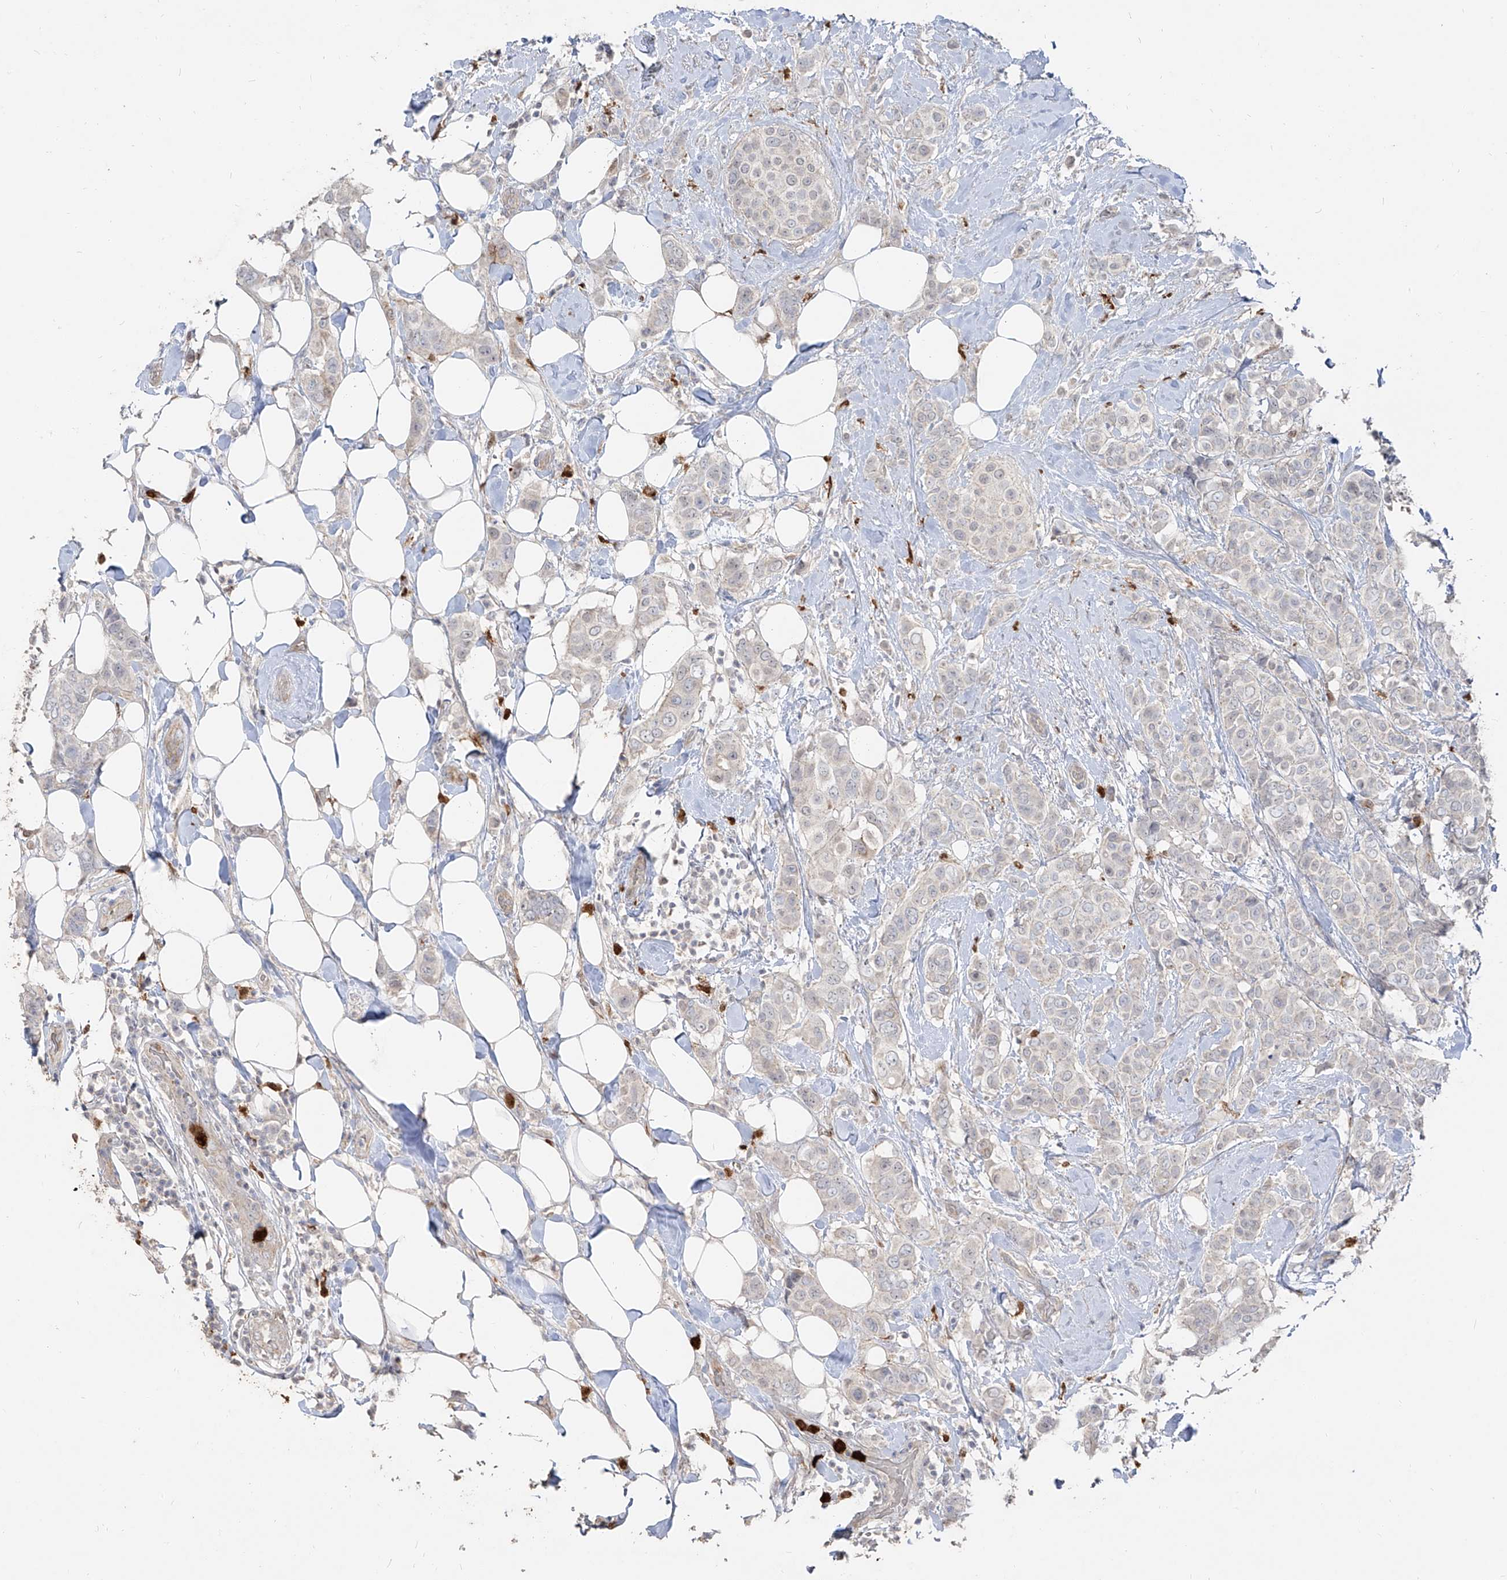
{"staining": {"intensity": "negative", "quantity": "none", "location": "none"}, "tissue": "breast cancer", "cell_type": "Tumor cells", "image_type": "cancer", "snomed": [{"axis": "morphology", "description": "Lobular carcinoma"}, {"axis": "topography", "description": "Breast"}], "caption": "High power microscopy micrograph of an immunohistochemistry photomicrograph of breast cancer, revealing no significant expression in tumor cells.", "gene": "ZNF227", "patient": {"sex": "female", "age": 51}}